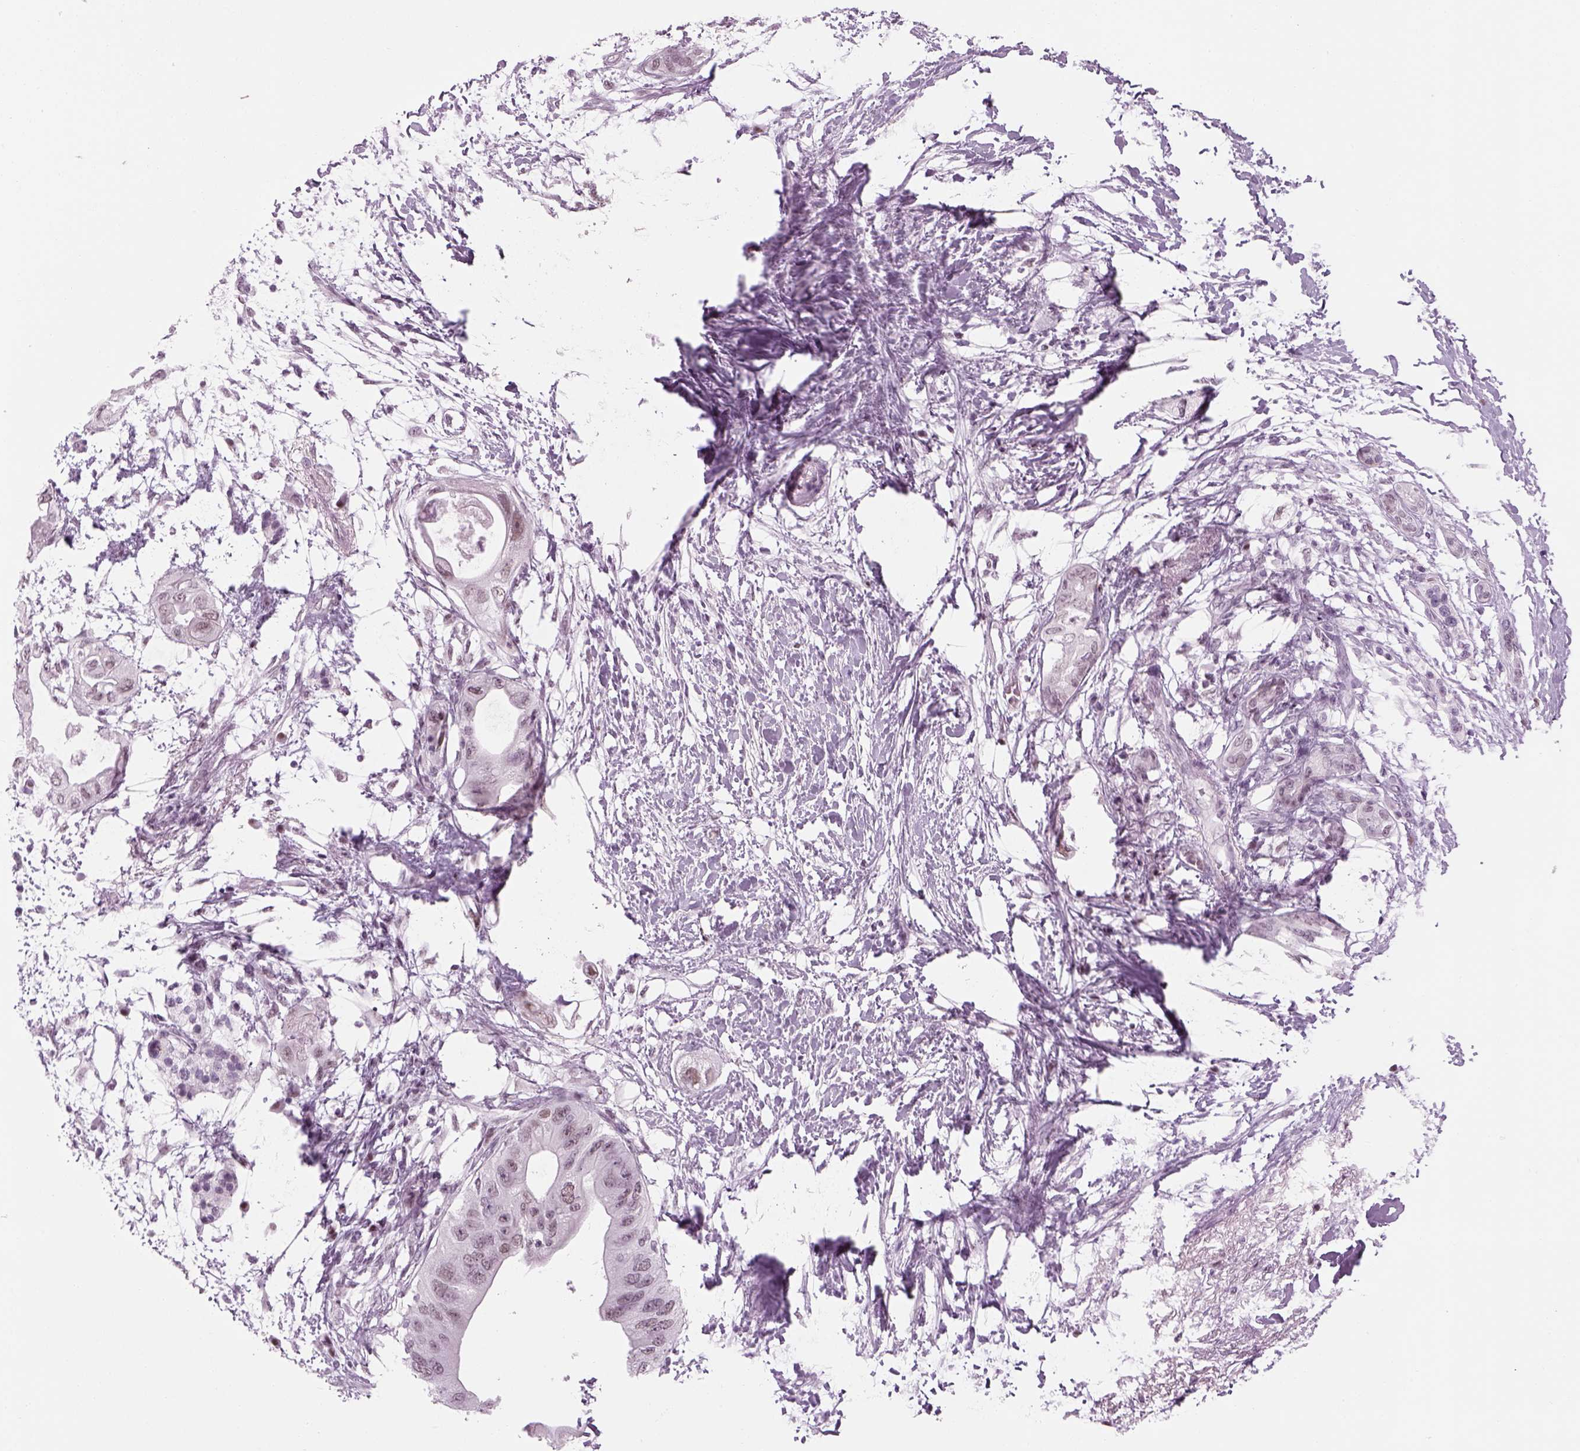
{"staining": {"intensity": "negative", "quantity": "none", "location": "none"}, "tissue": "pancreatic cancer", "cell_type": "Tumor cells", "image_type": "cancer", "snomed": [{"axis": "morphology", "description": "Adenocarcinoma, NOS"}, {"axis": "topography", "description": "Pancreas"}], "caption": "This micrograph is of adenocarcinoma (pancreatic) stained with IHC to label a protein in brown with the nuclei are counter-stained blue. There is no positivity in tumor cells.", "gene": "KCNG2", "patient": {"sex": "female", "age": 72}}